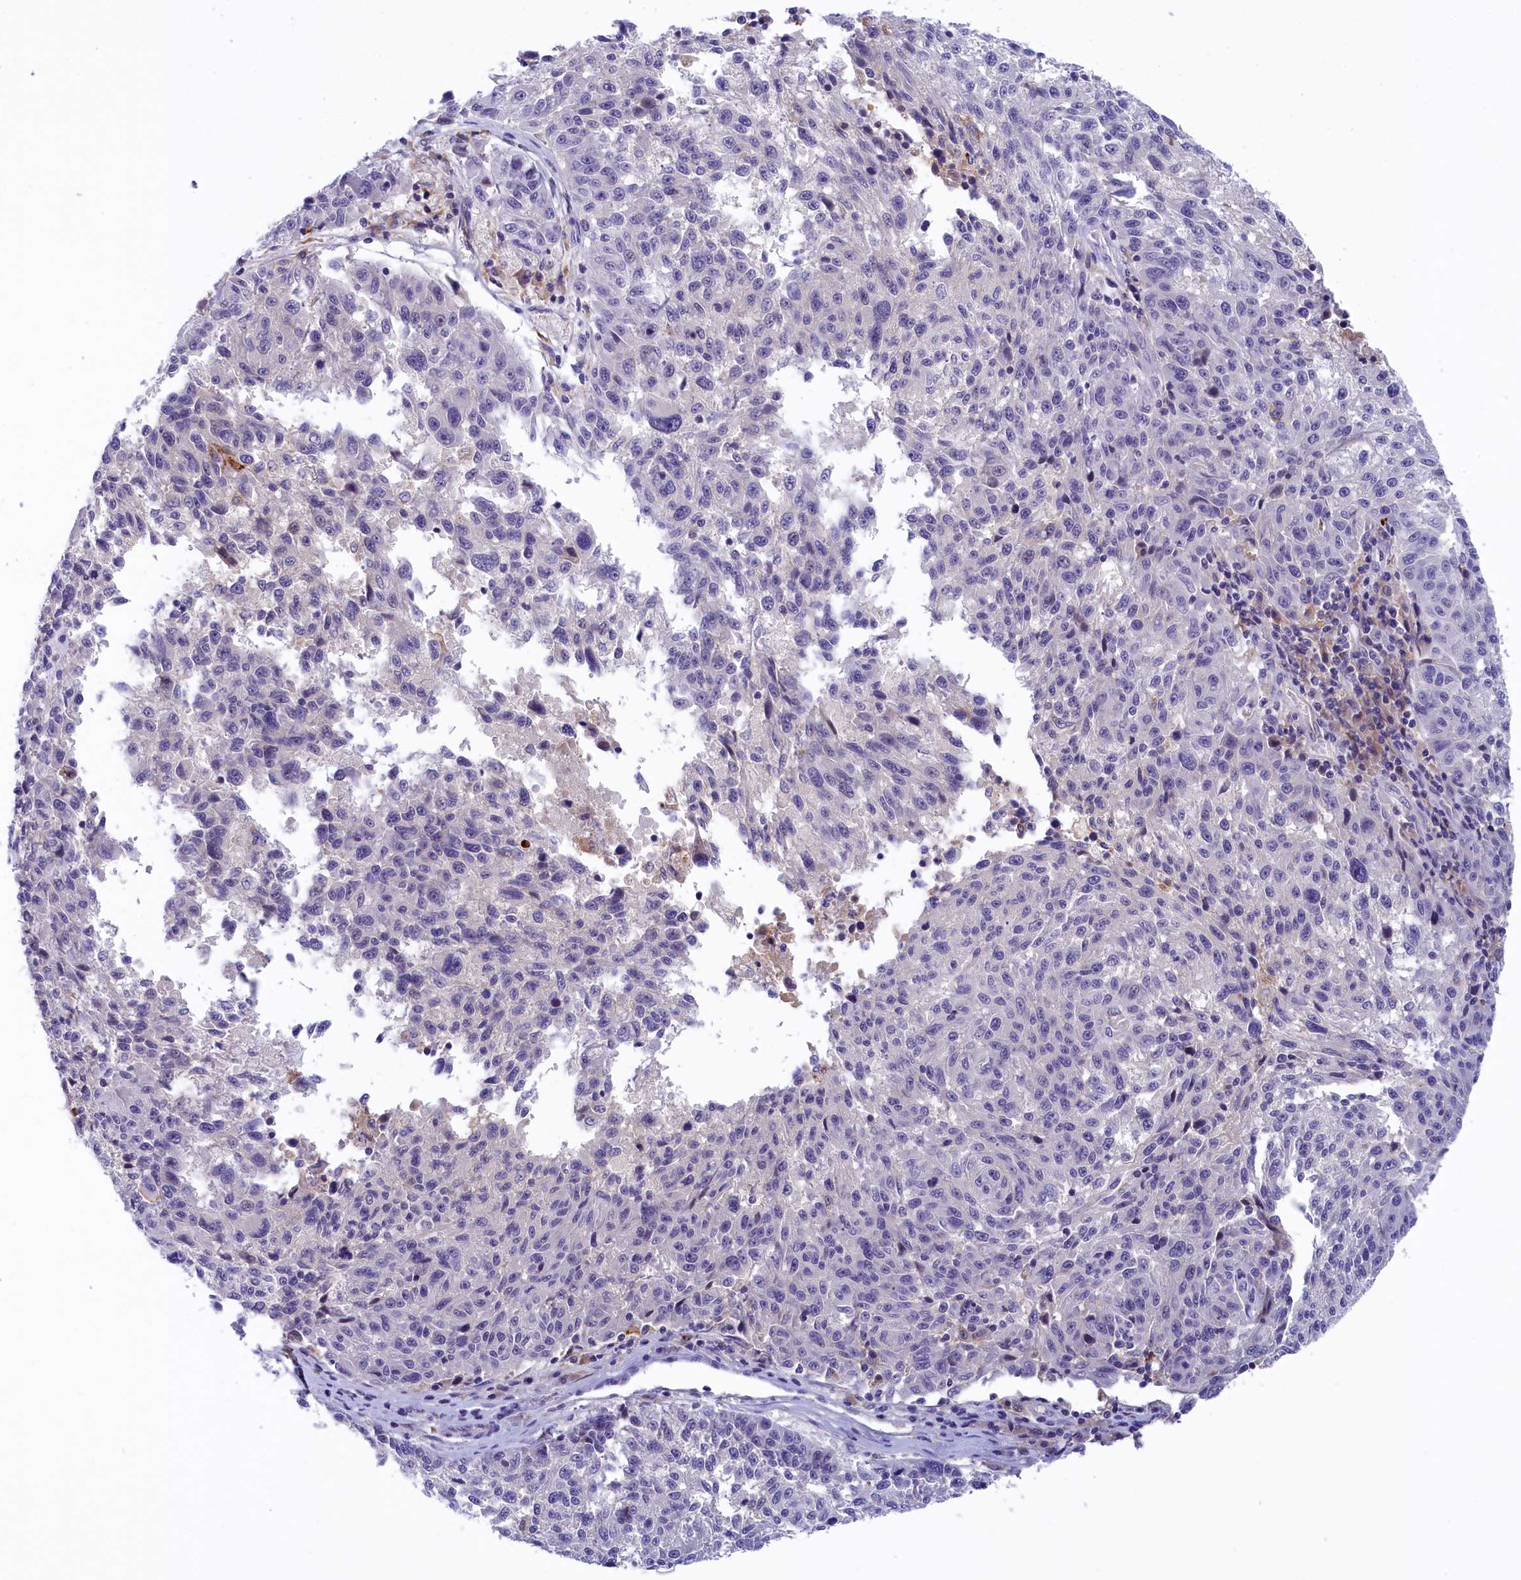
{"staining": {"intensity": "negative", "quantity": "none", "location": "none"}, "tissue": "melanoma", "cell_type": "Tumor cells", "image_type": "cancer", "snomed": [{"axis": "morphology", "description": "Malignant melanoma, NOS"}, {"axis": "topography", "description": "Skin"}], "caption": "Human melanoma stained for a protein using immunohistochemistry (IHC) displays no expression in tumor cells.", "gene": "STYX", "patient": {"sex": "male", "age": 53}}